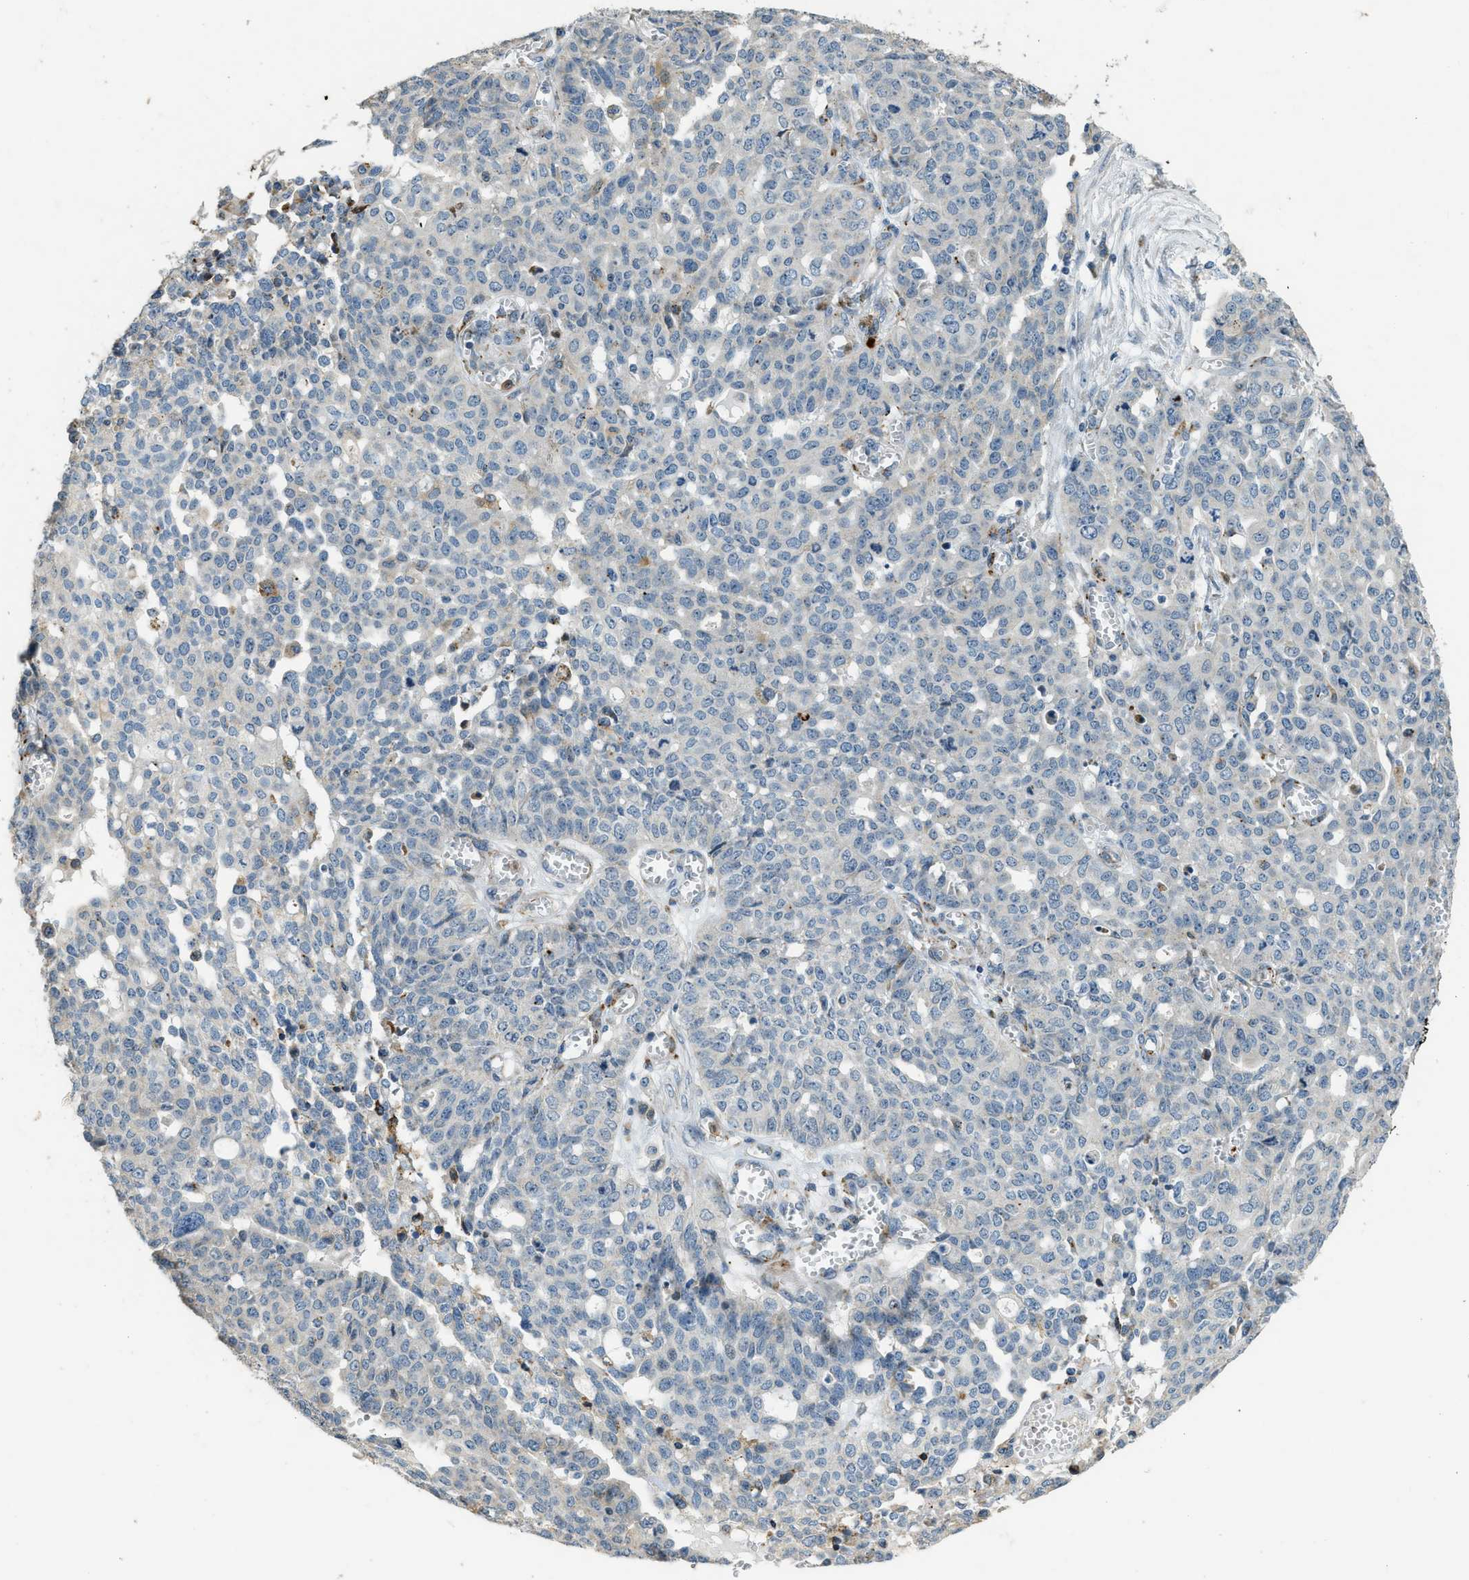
{"staining": {"intensity": "negative", "quantity": "none", "location": "none"}, "tissue": "ovarian cancer", "cell_type": "Tumor cells", "image_type": "cancer", "snomed": [{"axis": "morphology", "description": "Cystadenocarcinoma, serous, NOS"}, {"axis": "topography", "description": "Ovary"}], "caption": "IHC histopathology image of neoplastic tissue: human ovarian cancer (serous cystadenocarcinoma) stained with DAB (3,3'-diaminobenzidine) displays no significant protein positivity in tumor cells.", "gene": "HERC2", "patient": {"sex": "female", "age": 56}}